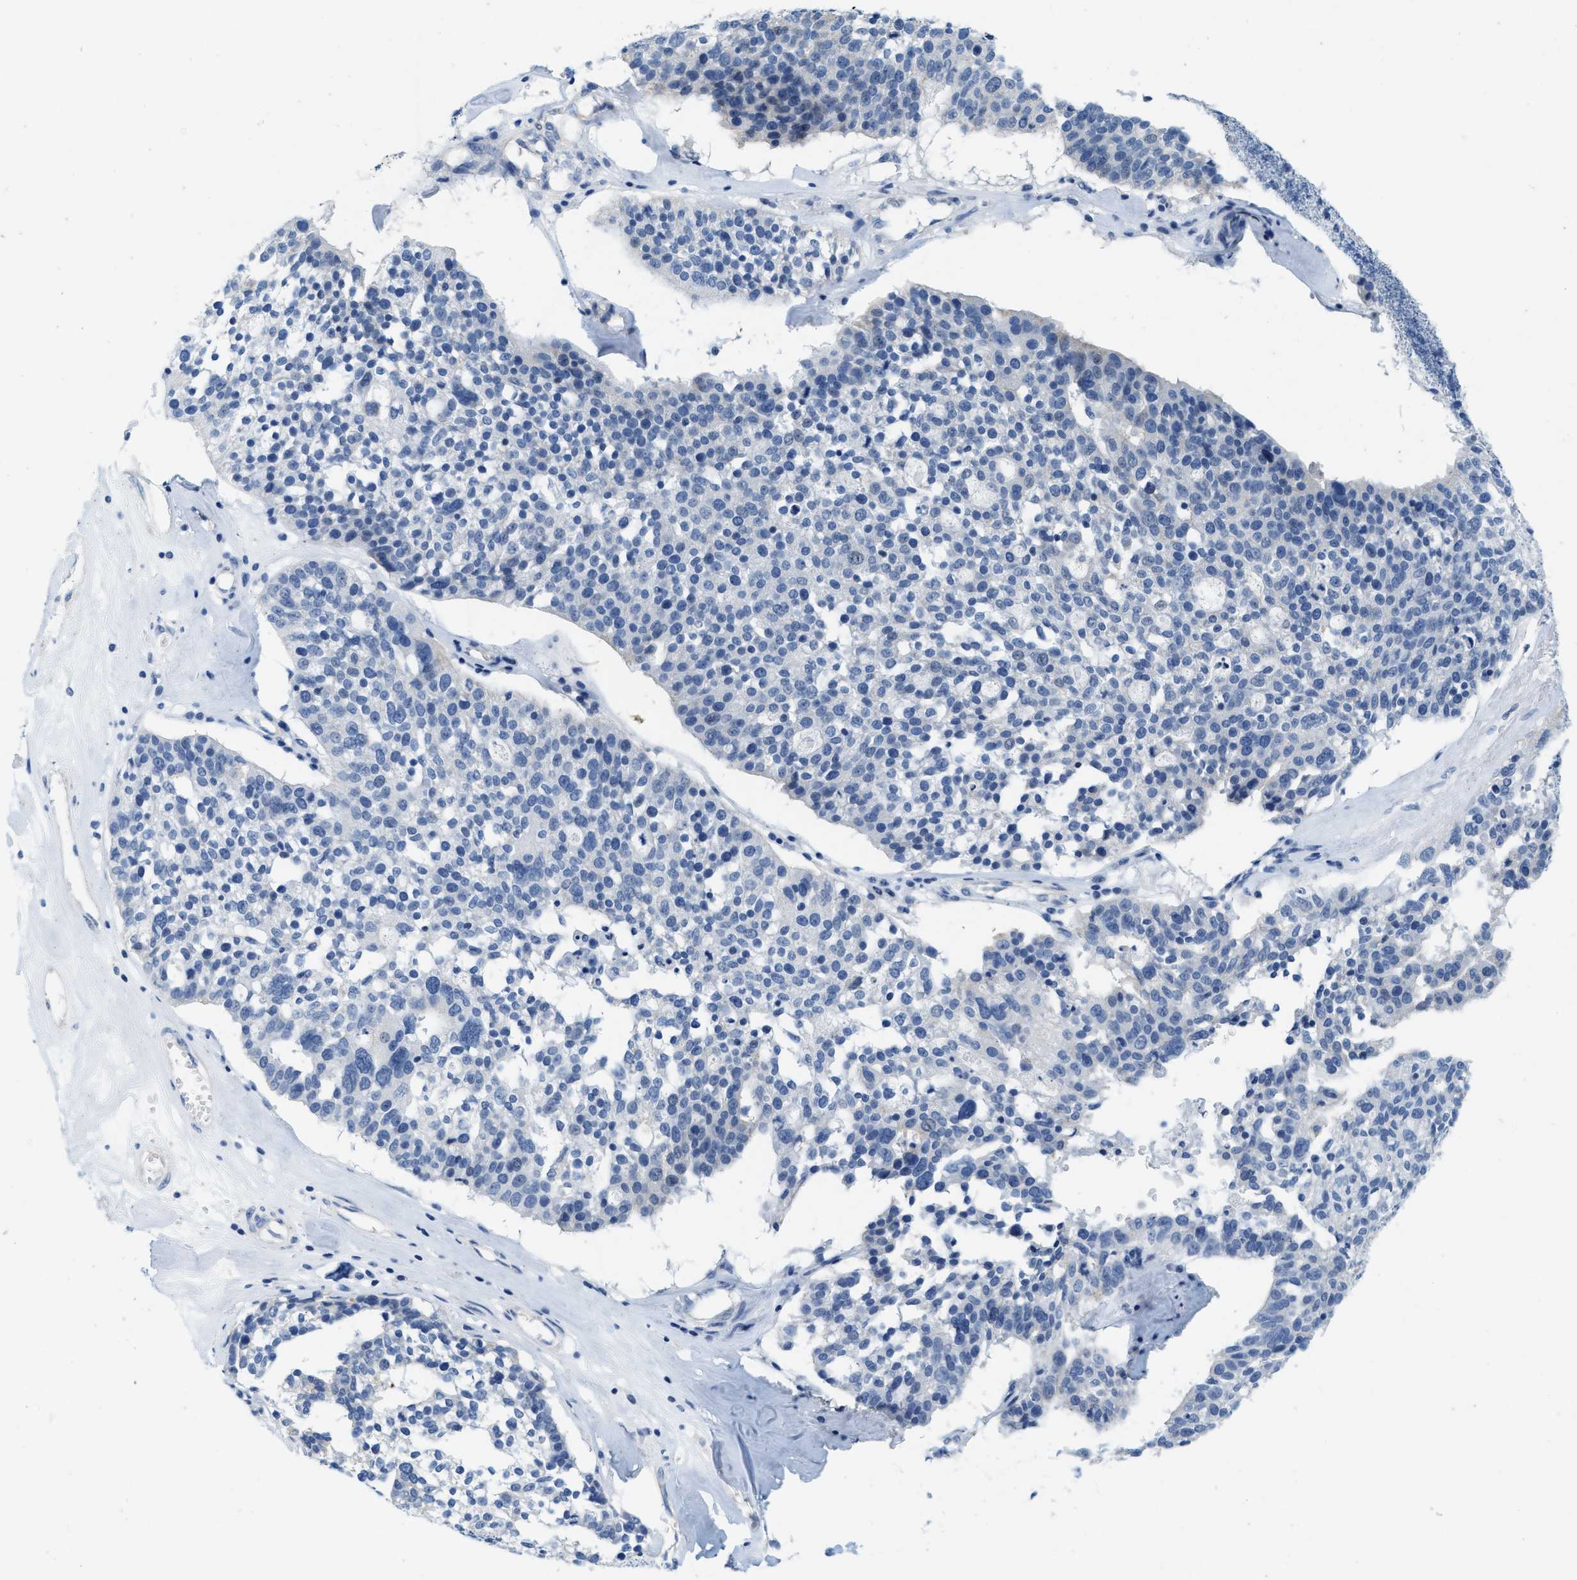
{"staining": {"intensity": "negative", "quantity": "none", "location": "none"}, "tissue": "ovarian cancer", "cell_type": "Tumor cells", "image_type": "cancer", "snomed": [{"axis": "morphology", "description": "Cystadenocarcinoma, serous, NOS"}, {"axis": "topography", "description": "Ovary"}], "caption": "This is an immunohistochemistry photomicrograph of human ovarian cancer. There is no expression in tumor cells.", "gene": "ABCB11", "patient": {"sex": "female", "age": 59}}